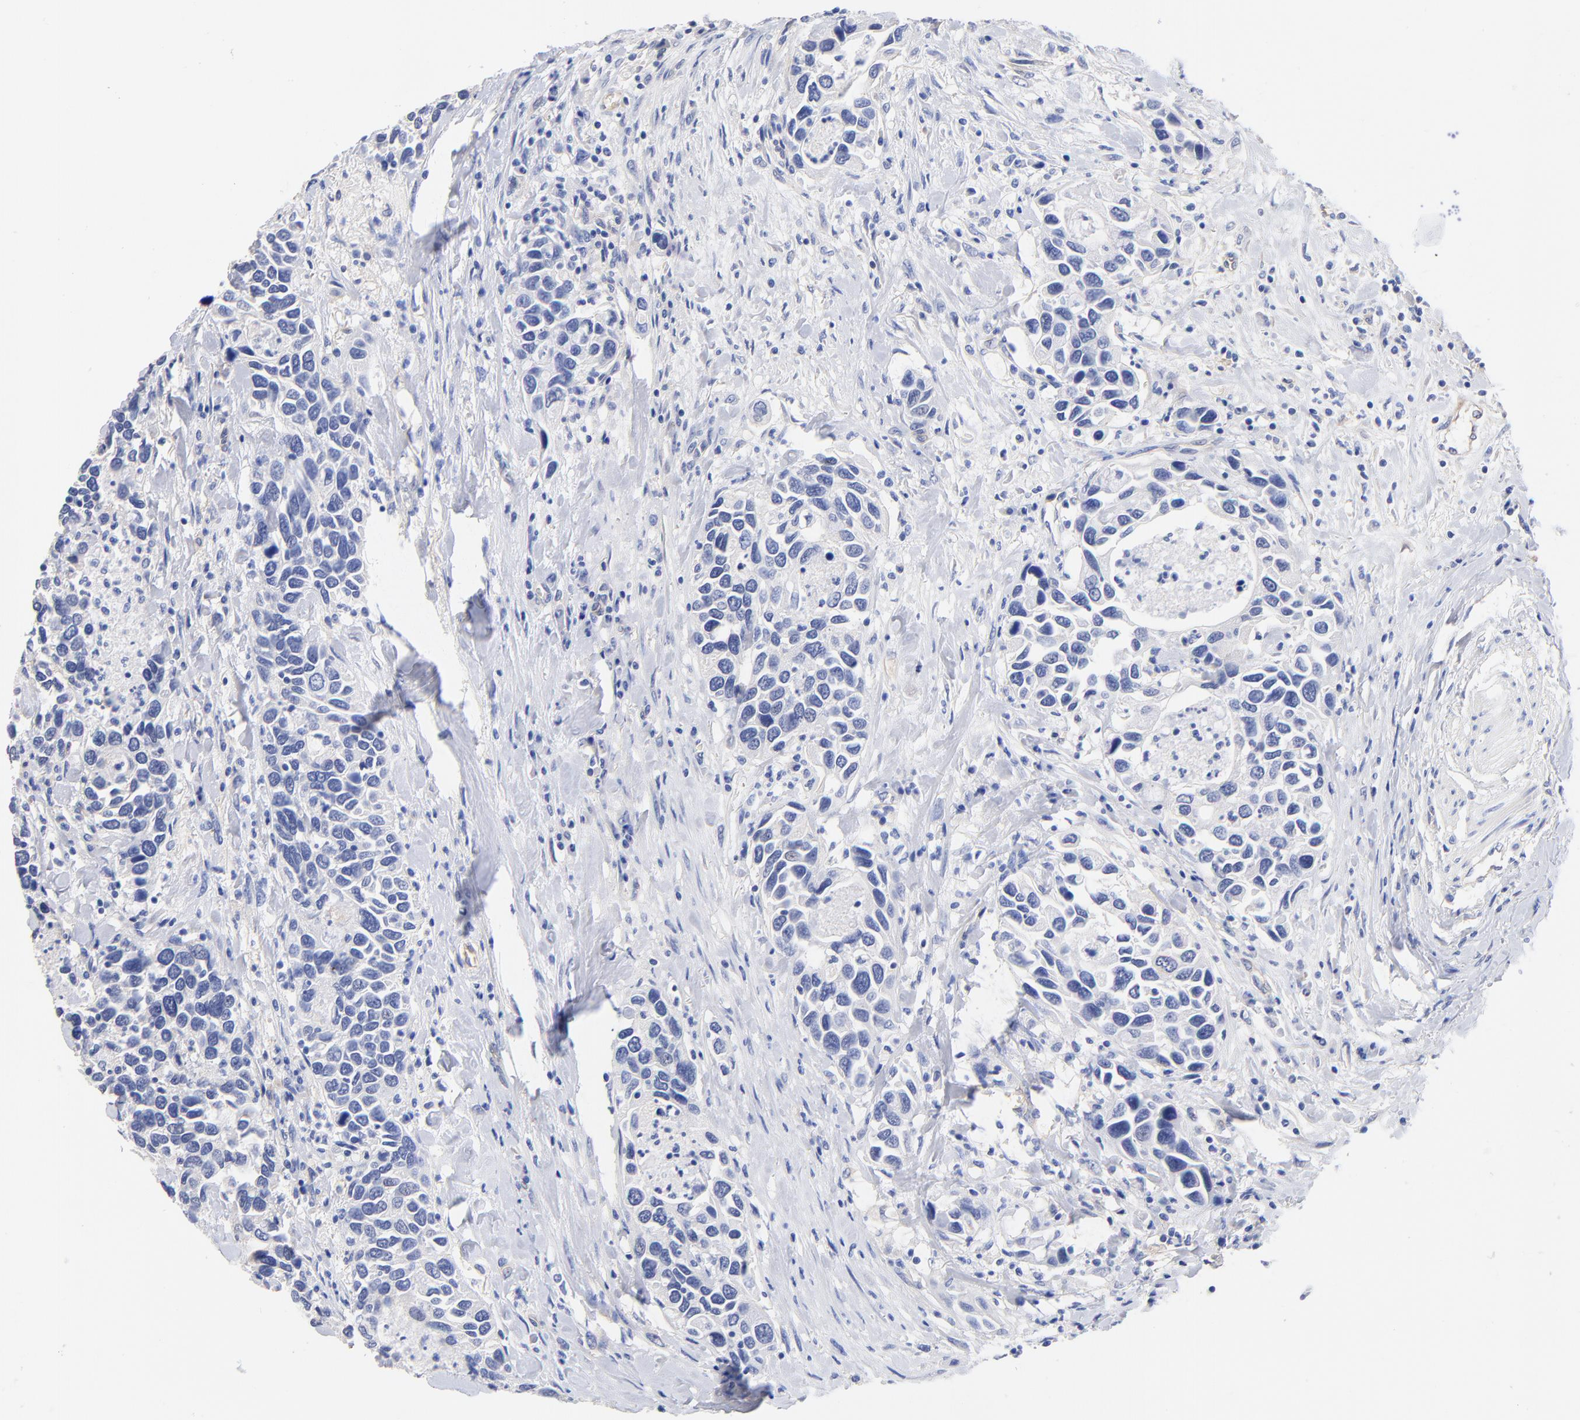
{"staining": {"intensity": "negative", "quantity": "none", "location": "none"}, "tissue": "urothelial cancer", "cell_type": "Tumor cells", "image_type": "cancer", "snomed": [{"axis": "morphology", "description": "Urothelial carcinoma, High grade"}, {"axis": "topography", "description": "Urinary bladder"}], "caption": "IHC histopathology image of neoplastic tissue: human high-grade urothelial carcinoma stained with DAB shows no significant protein positivity in tumor cells.", "gene": "SLC44A2", "patient": {"sex": "male", "age": 66}}